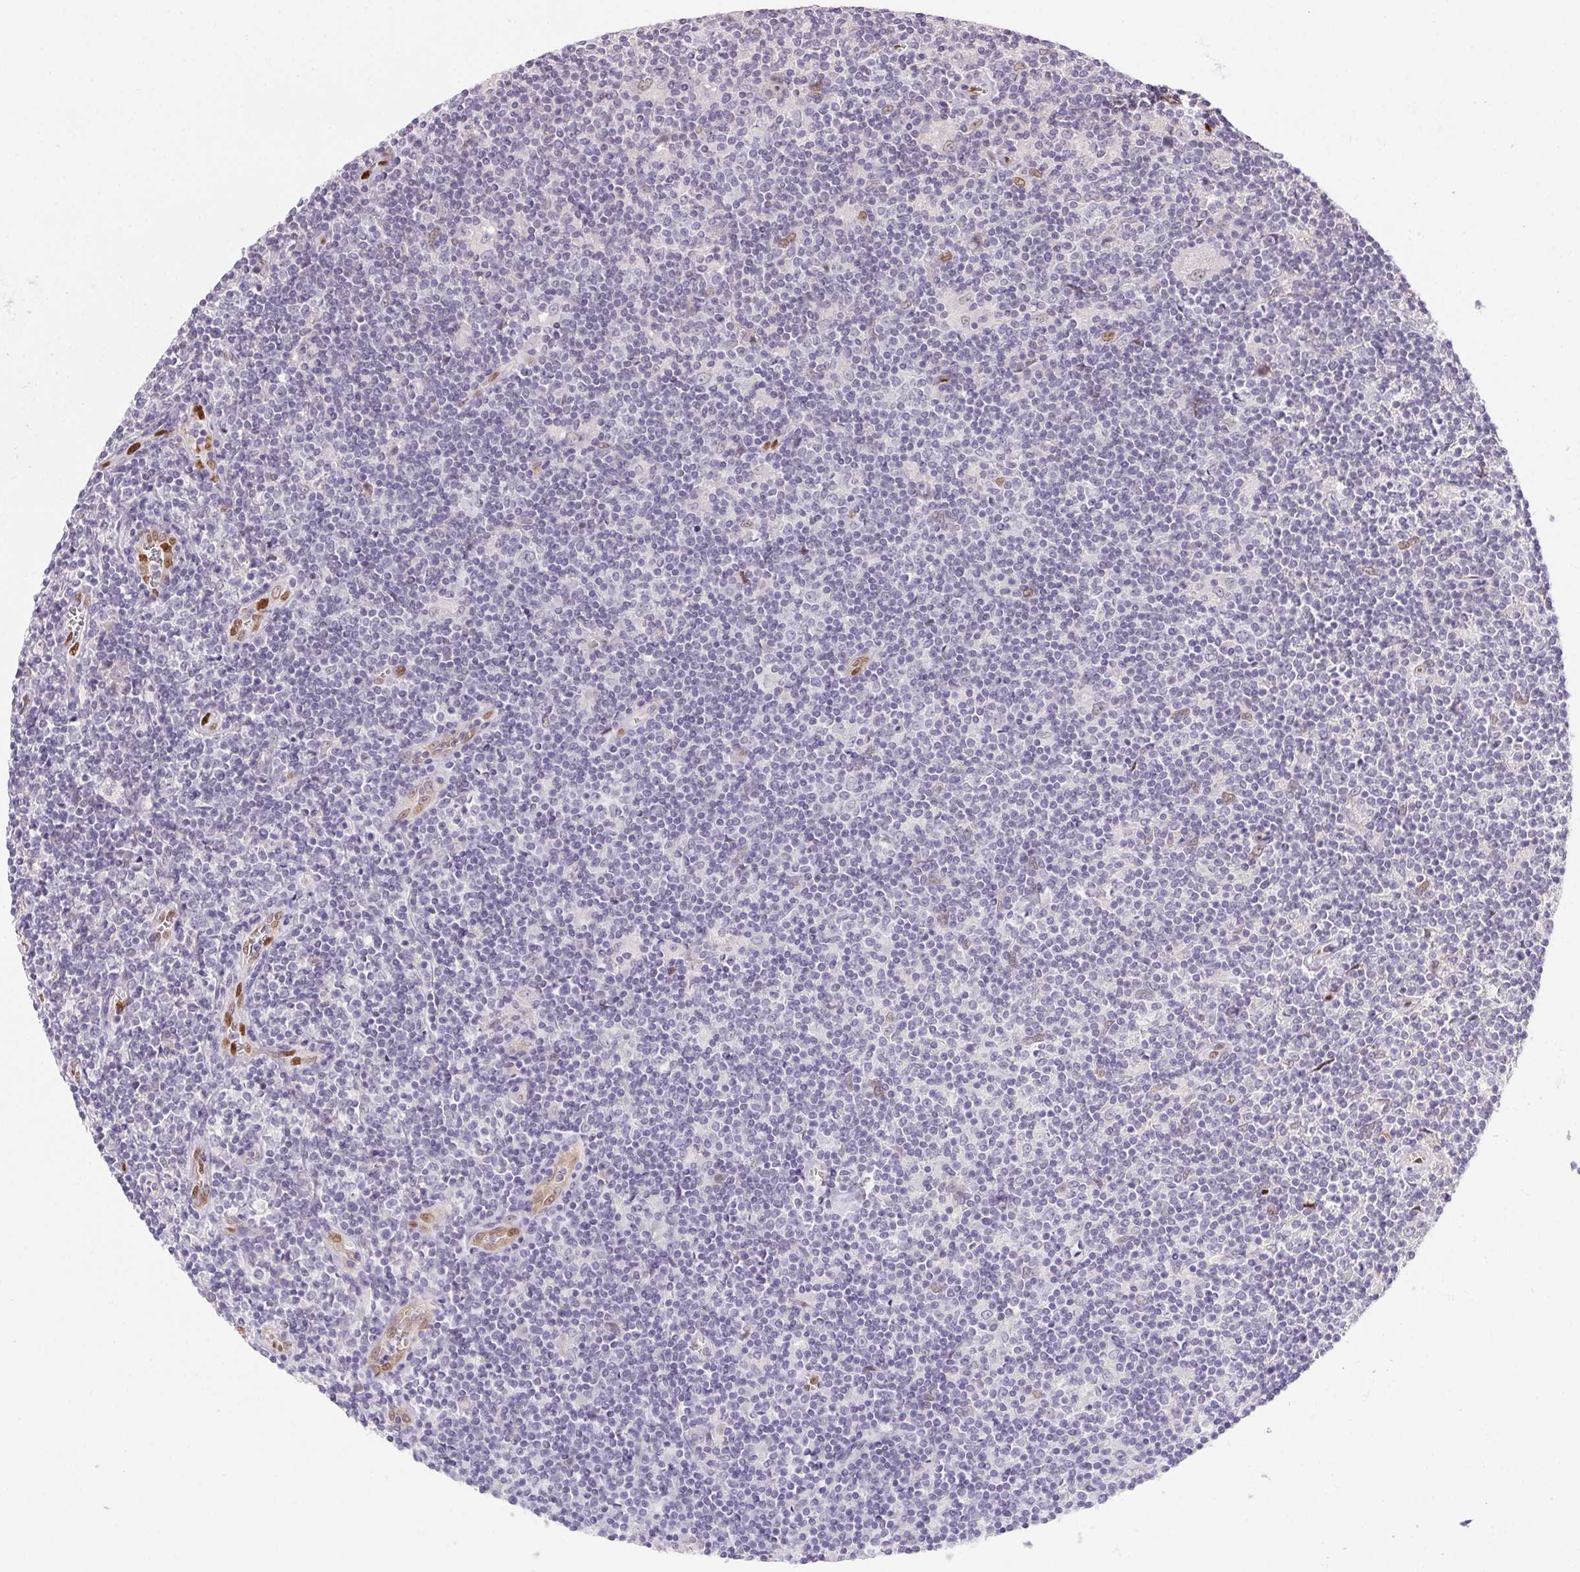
{"staining": {"intensity": "weak", "quantity": "<25%", "location": "nuclear"}, "tissue": "lymphoma", "cell_type": "Tumor cells", "image_type": "cancer", "snomed": [{"axis": "morphology", "description": "Hodgkin's disease, NOS"}, {"axis": "topography", "description": "Lymph node"}], "caption": "DAB (3,3'-diaminobenzidine) immunohistochemical staining of human lymphoma demonstrates no significant staining in tumor cells.", "gene": "SP9", "patient": {"sex": "male", "age": 40}}